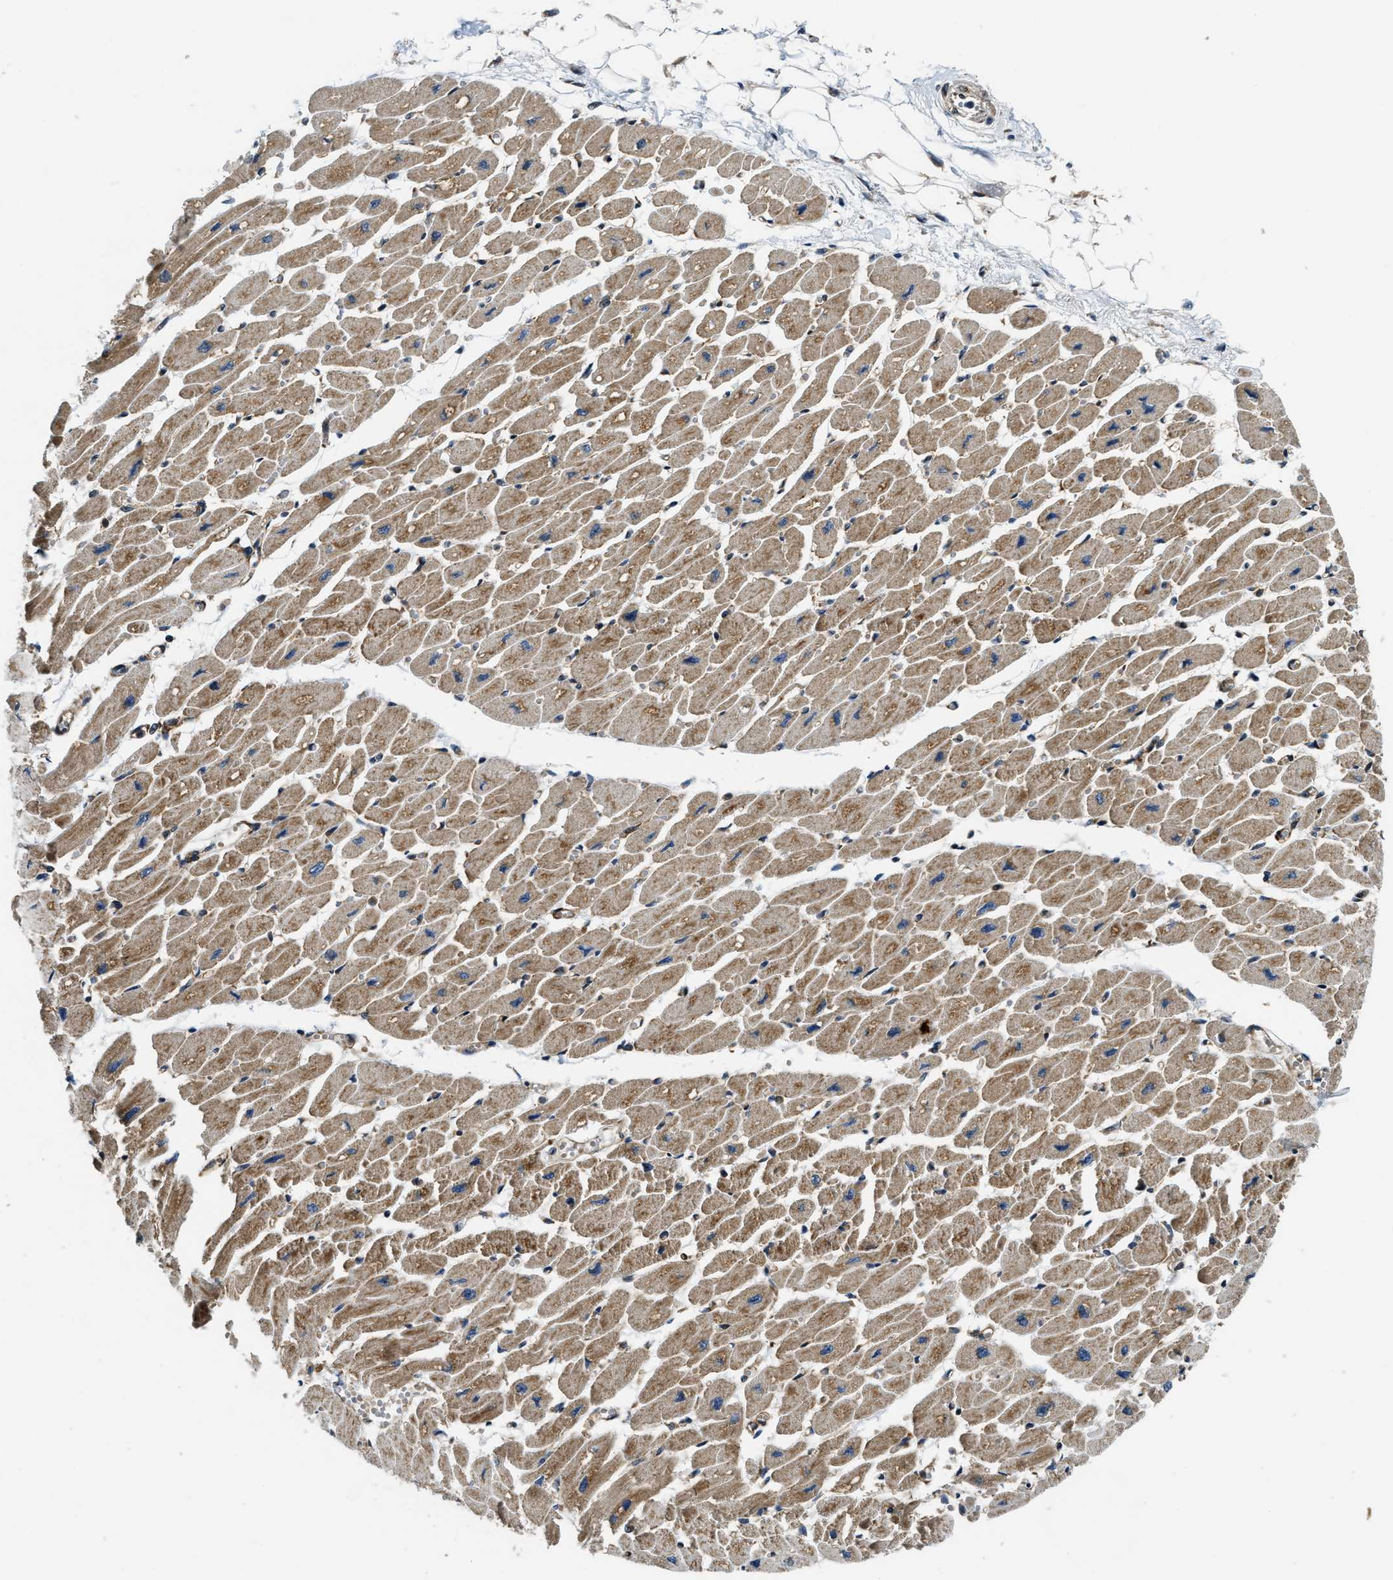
{"staining": {"intensity": "moderate", "quantity": "25%-75%", "location": "cytoplasmic/membranous"}, "tissue": "heart muscle", "cell_type": "Cardiomyocytes", "image_type": "normal", "snomed": [{"axis": "morphology", "description": "Normal tissue, NOS"}, {"axis": "topography", "description": "Heart"}], "caption": "A photomicrograph showing moderate cytoplasmic/membranous expression in approximately 25%-75% of cardiomyocytes in benign heart muscle, as visualized by brown immunohistochemical staining.", "gene": "PNPLA8", "patient": {"sex": "female", "age": 54}}